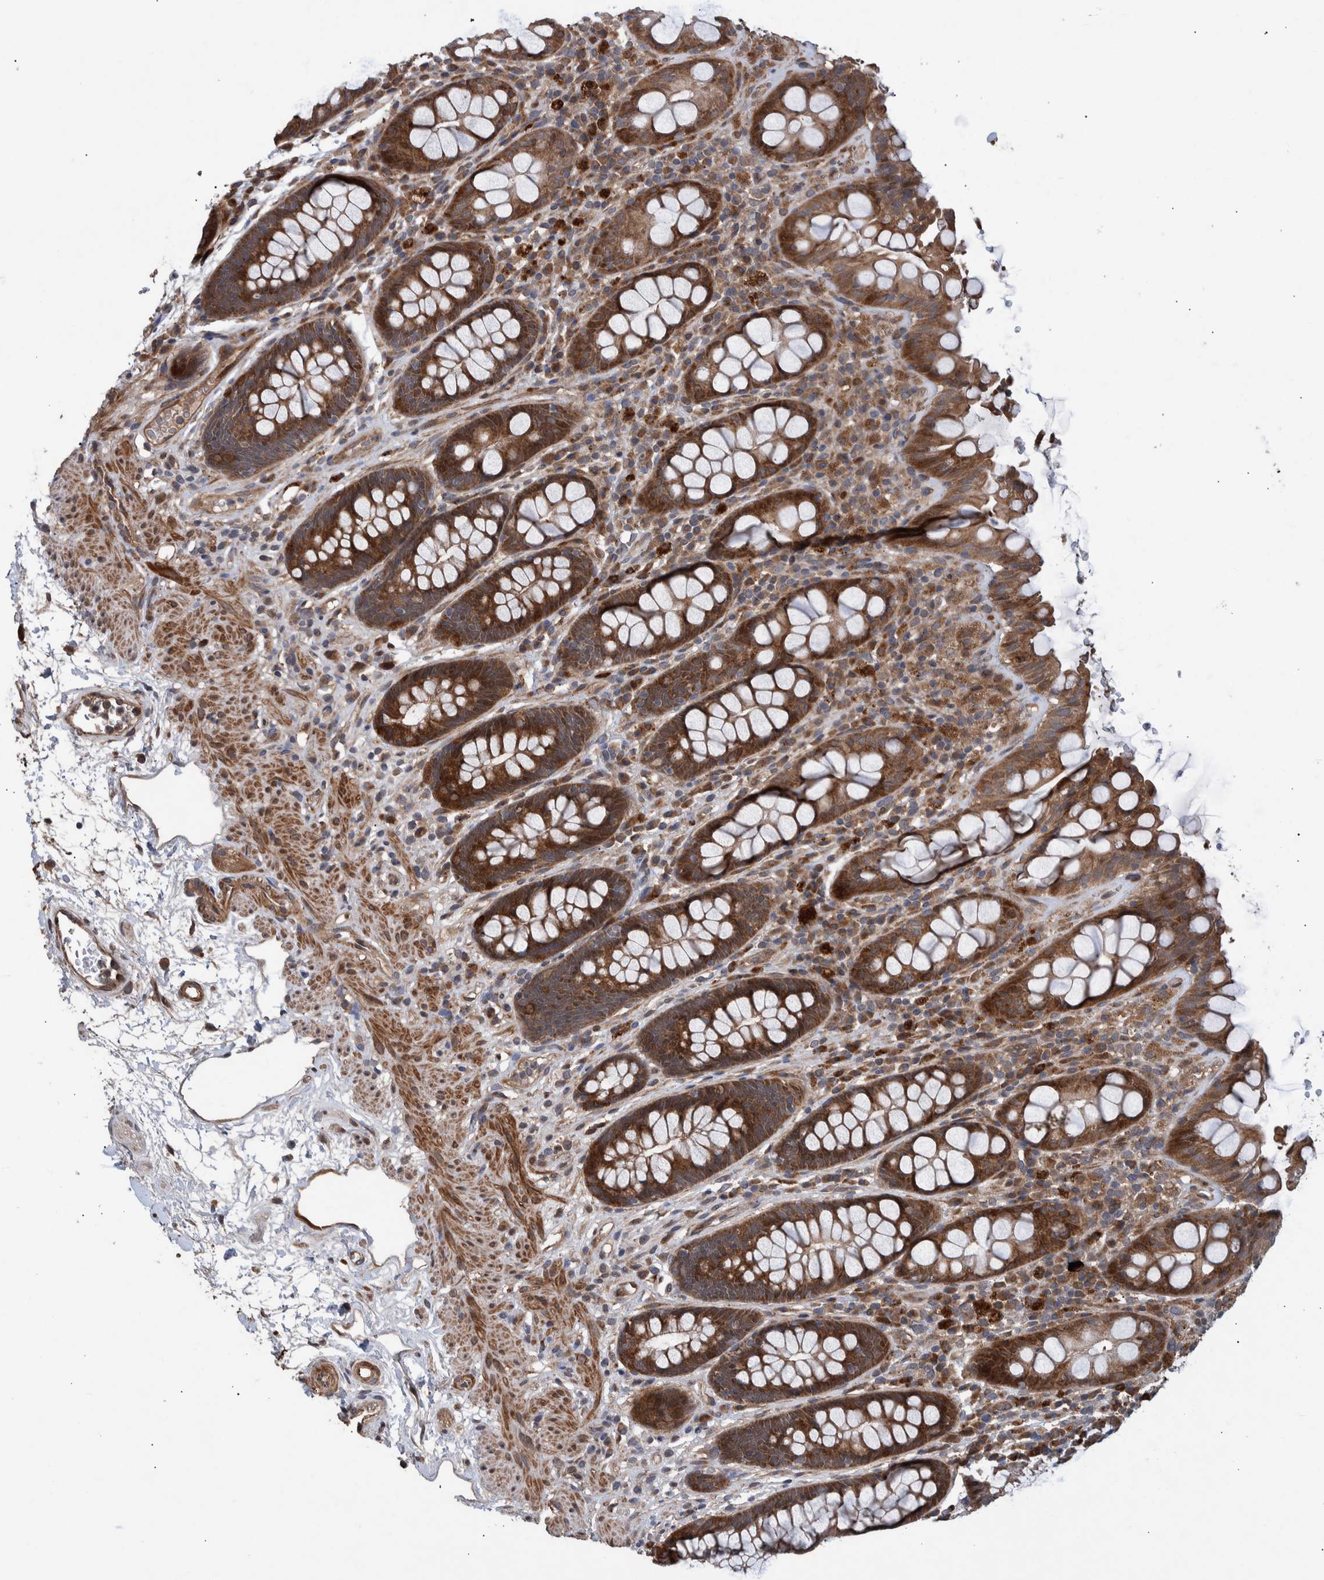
{"staining": {"intensity": "moderate", "quantity": ">75%", "location": "cytoplasmic/membranous"}, "tissue": "rectum", "cell_type": "Glandular cells", "image_type": "normal", "snomed": [{"axis": "morphology", "description": "Normal tissue, NOS"}, {"axis": "topography", "description": "Rectum"}], "caption": "This is an image of immunohistochemistry (IHC) staining of unremarkable rectum, which shows moderate positivity in the cytoplasmic/membranous of glandular cells.", "gene": "B3GNTL1", "patient": {"sex": "male", "age": 64}}